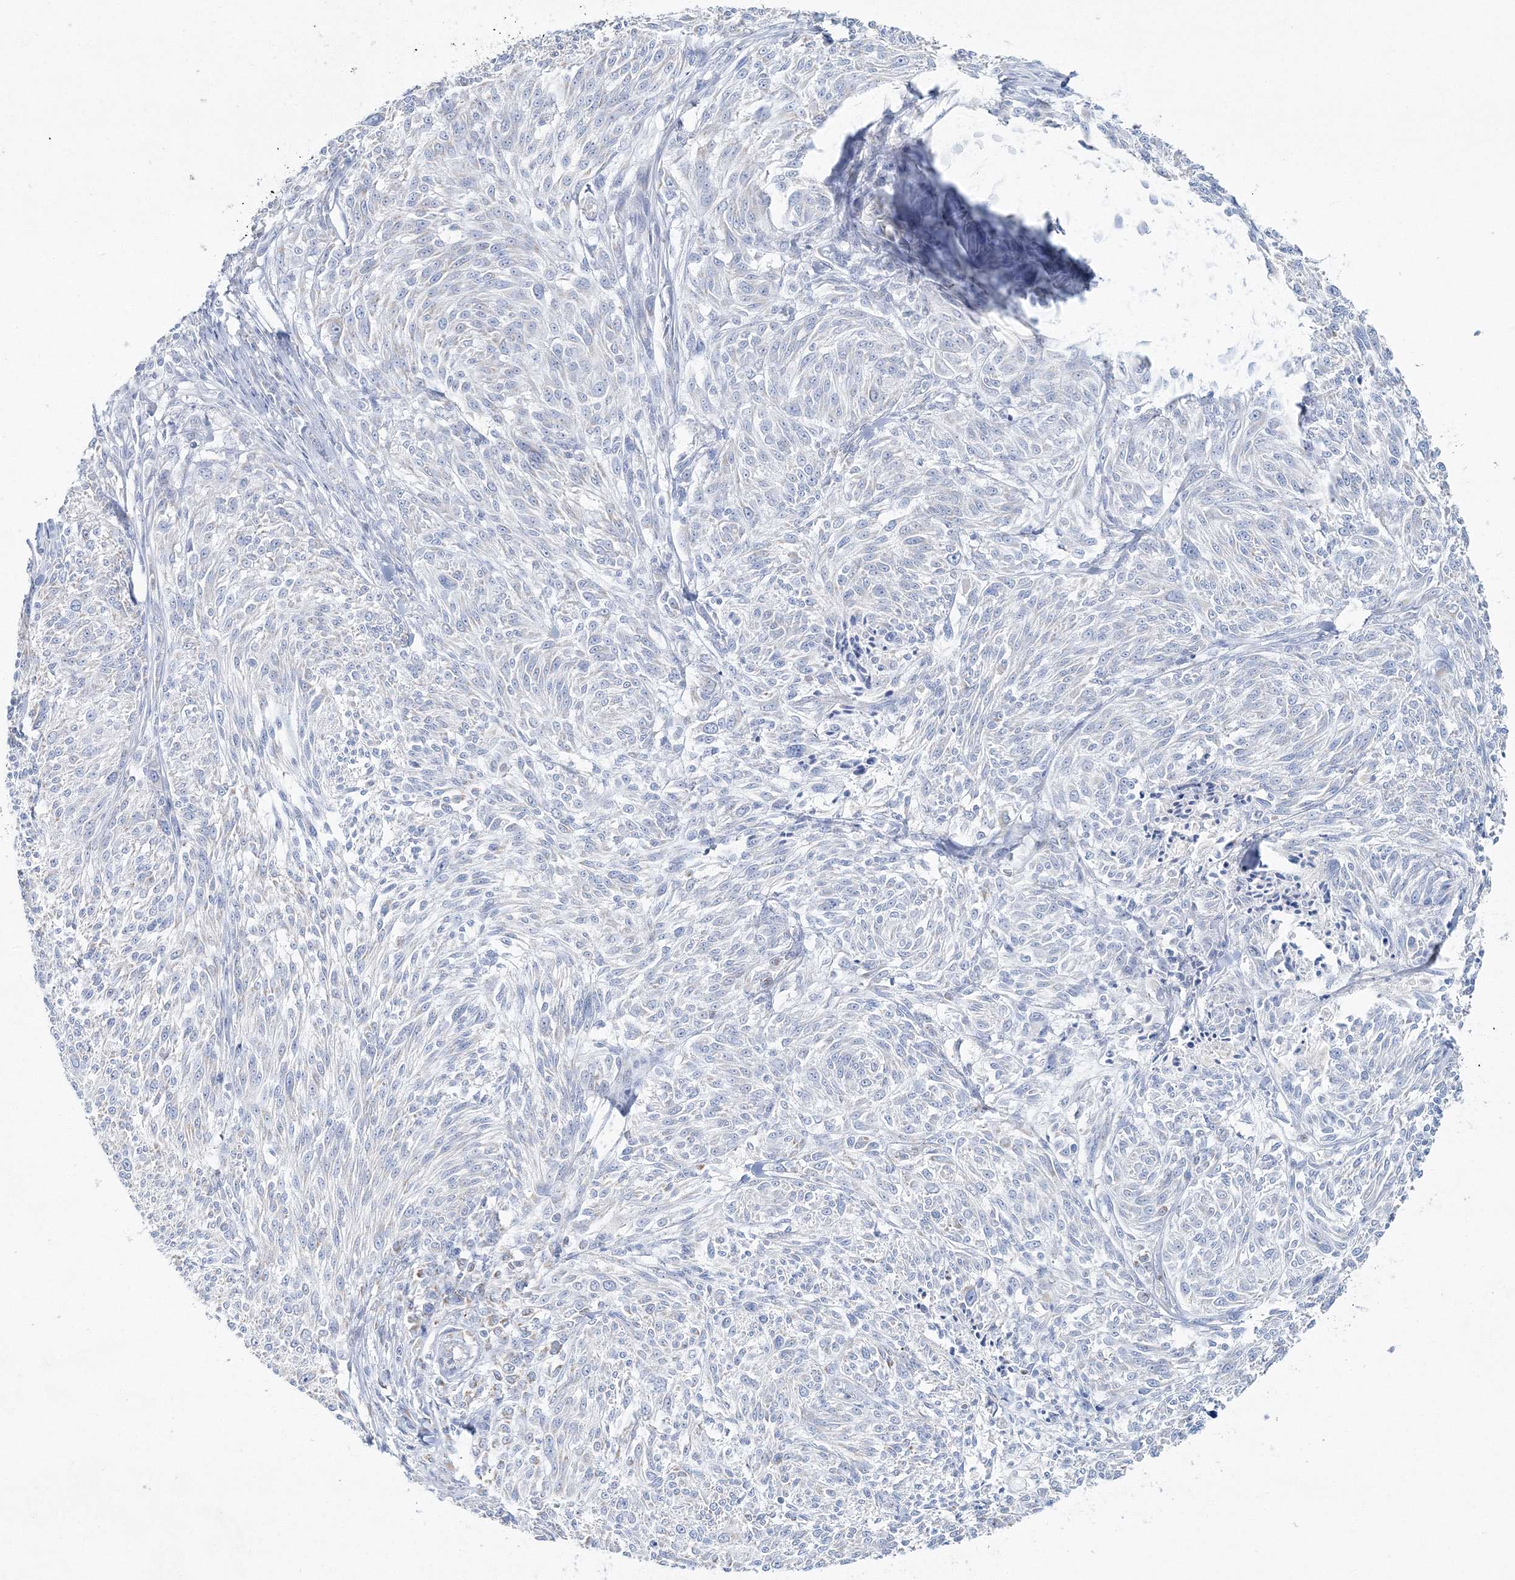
{"staining": {"intensity": "negative", "quantity": "none", "location": "none"}, "tissue": "melanoma", "cell_type": "Tumor cells", "image_type": "cancer", "snomed": [{"axis": "morphology", "description": "Malignant melanoma, NOS"}, {"axis": "topography", "description": "Skin of trunk"}], "caption": "Tumor cells show no significant expression in melanoma. Nuclei are stained in blue.", "gene": "HIBCH", "patient": {"sex": "male", "age": 71}}